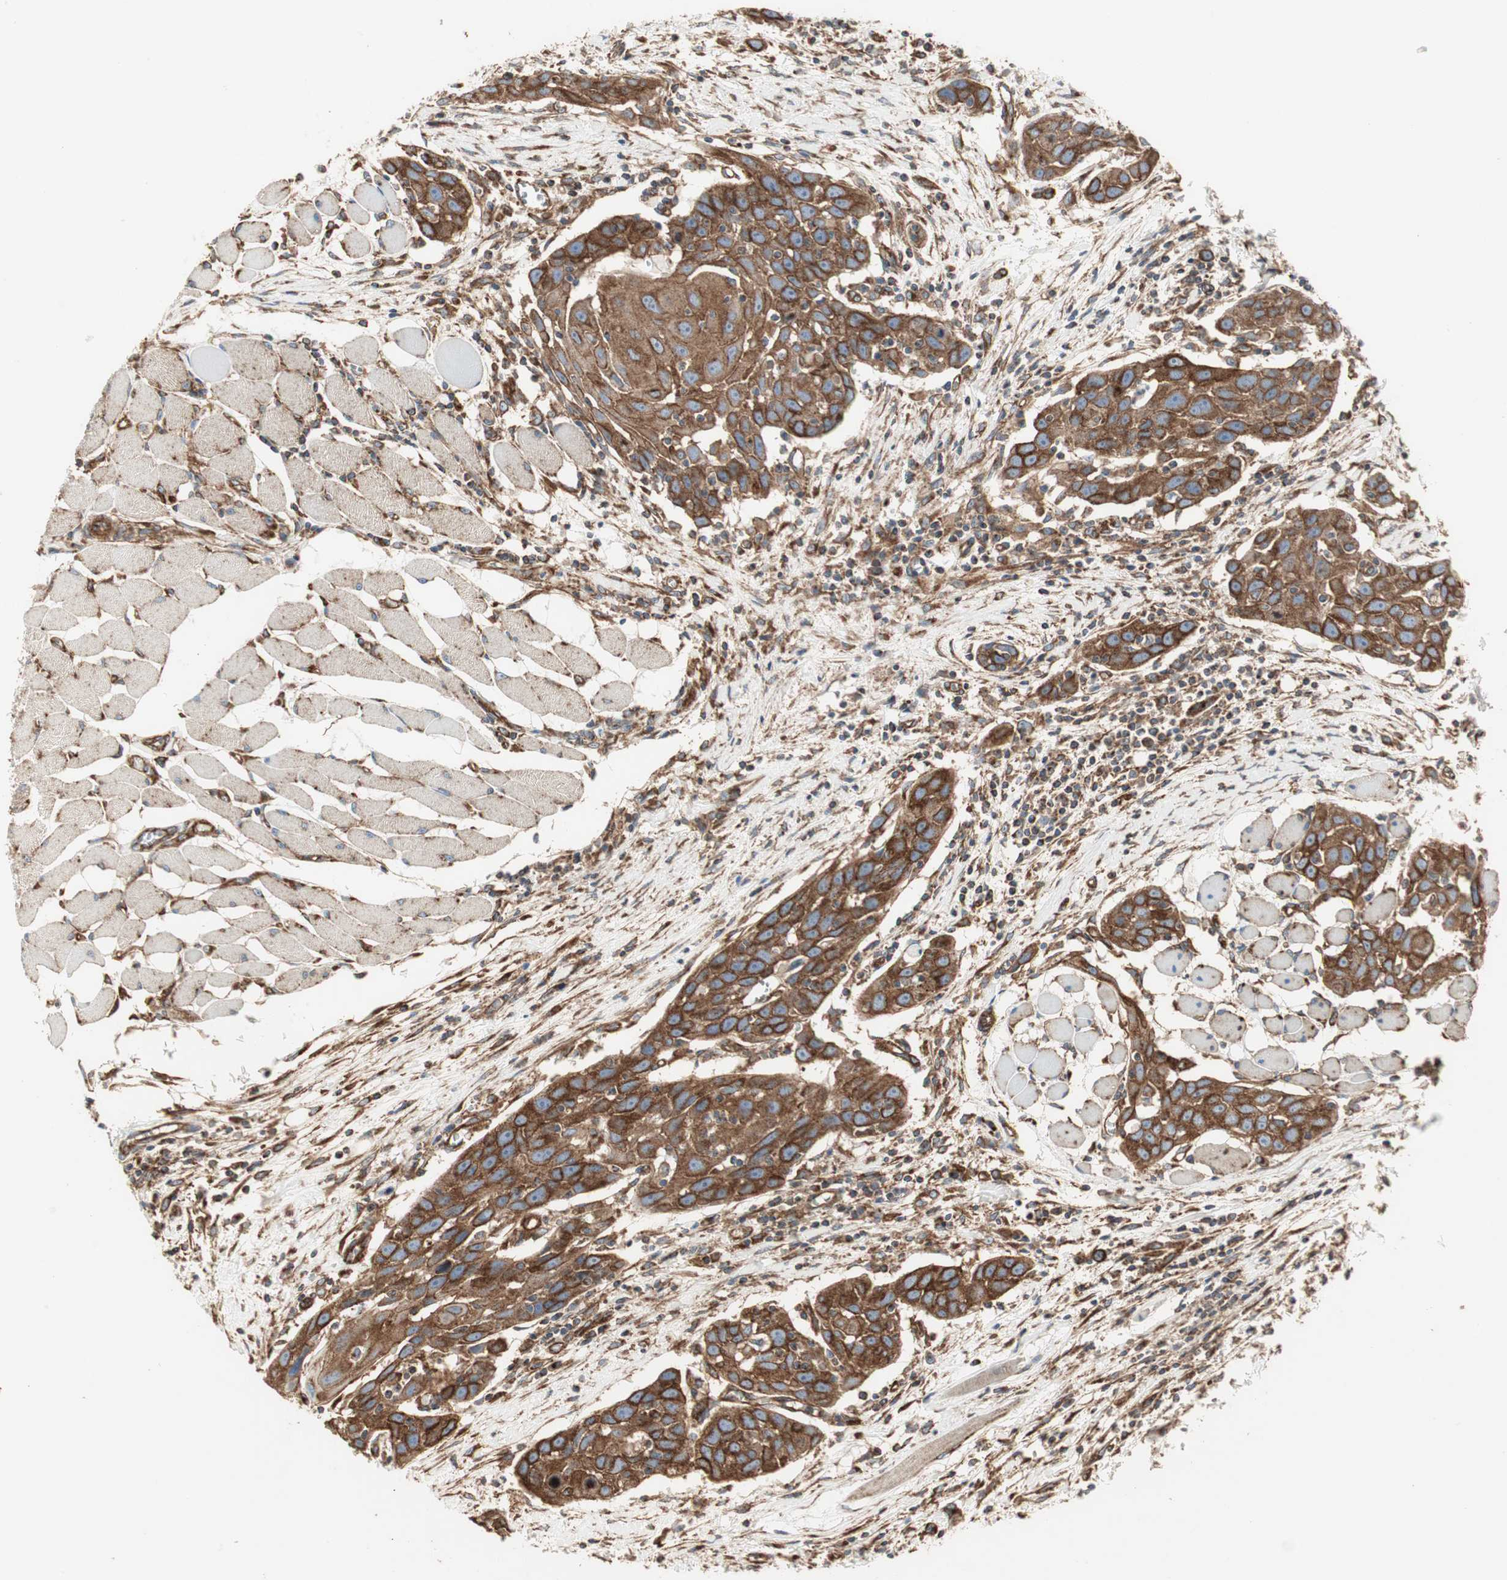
{"staining": {"intensity": "strong", "quantity": ">75%", "location": "cytoplasmic/membranous"}, "tissue": "head and neck cancer", "cell_type": "Tumor cells", "image_type": "cancer", "snomed": [{"axis": "morphology", "description": "Squamous cell carcinoma, NOS"}, {"axis": "topography", "description": "Oral tissue"}, {"axis": "topography", "description": "Head-Neck"}], "caption": "This is a micrograph of immunohistochemistry (IHC) staining of head and neck cancer, which shows strong positivity in the cytoplasmic/membranous of tumor cells.", "gene": "H6PD", "patient": {"sex": "female", "age": 50}}